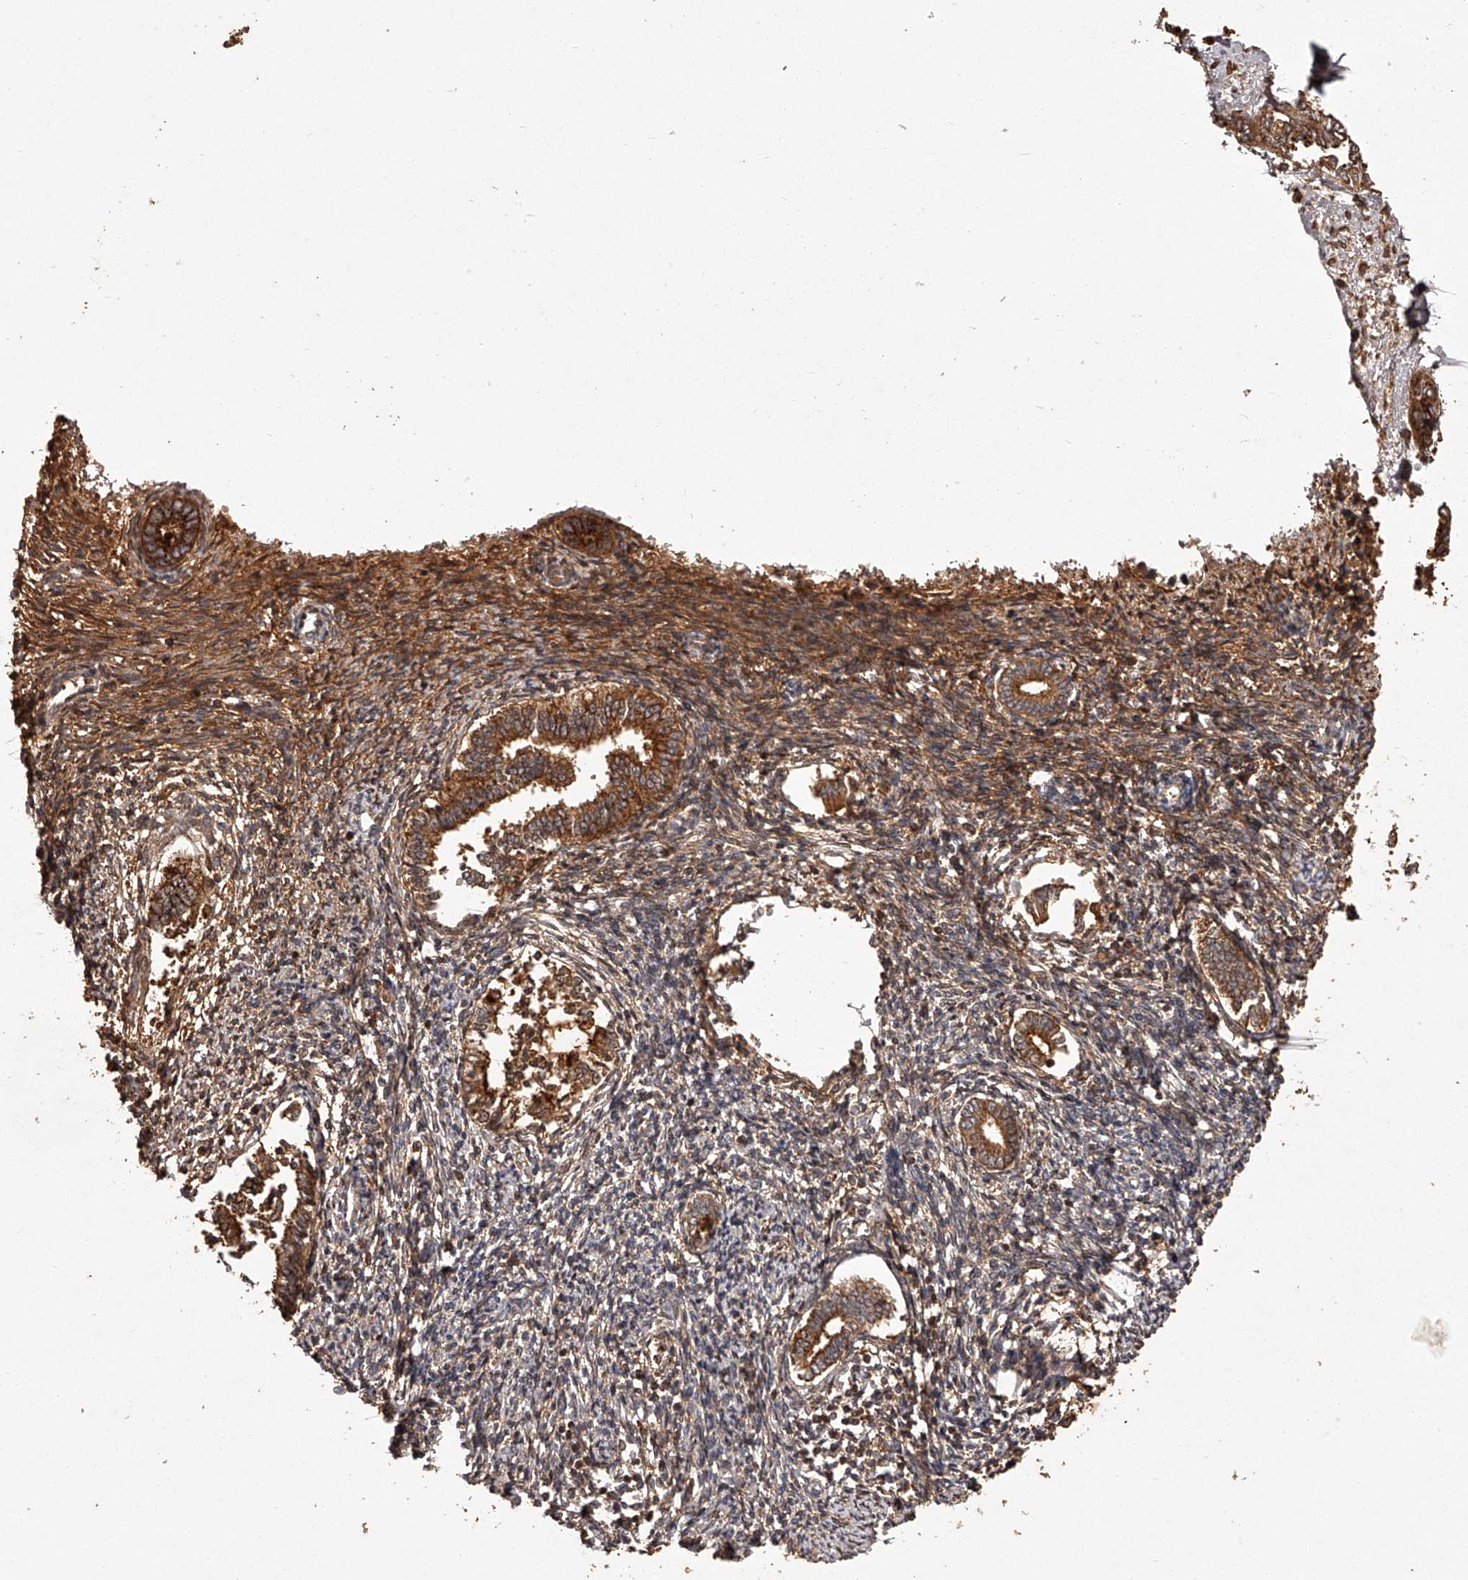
{"staining": {"intensity": "moderate", "quantity": ">75%", "location": "cytoplasmic/membranous"}, "tissue": "endometrium", "cell_type": "Cells in endometrial stroma", "image_type": "normal", "snomed": [{"axis": "morphology", "description": "Normal tissue, NOS"}, {"axis": "topography", "description": "Endometrium"}], "caption": "A high-resolution photomicrograph shows immunohistochemistry staining of unremarkable endometrium, which shows moderate cytoplasmic/membranous staining in about >75% of cells in endometrial stroma.", "gene": "CRYZL1", "patient": {"sex": "female", "age": 56}}